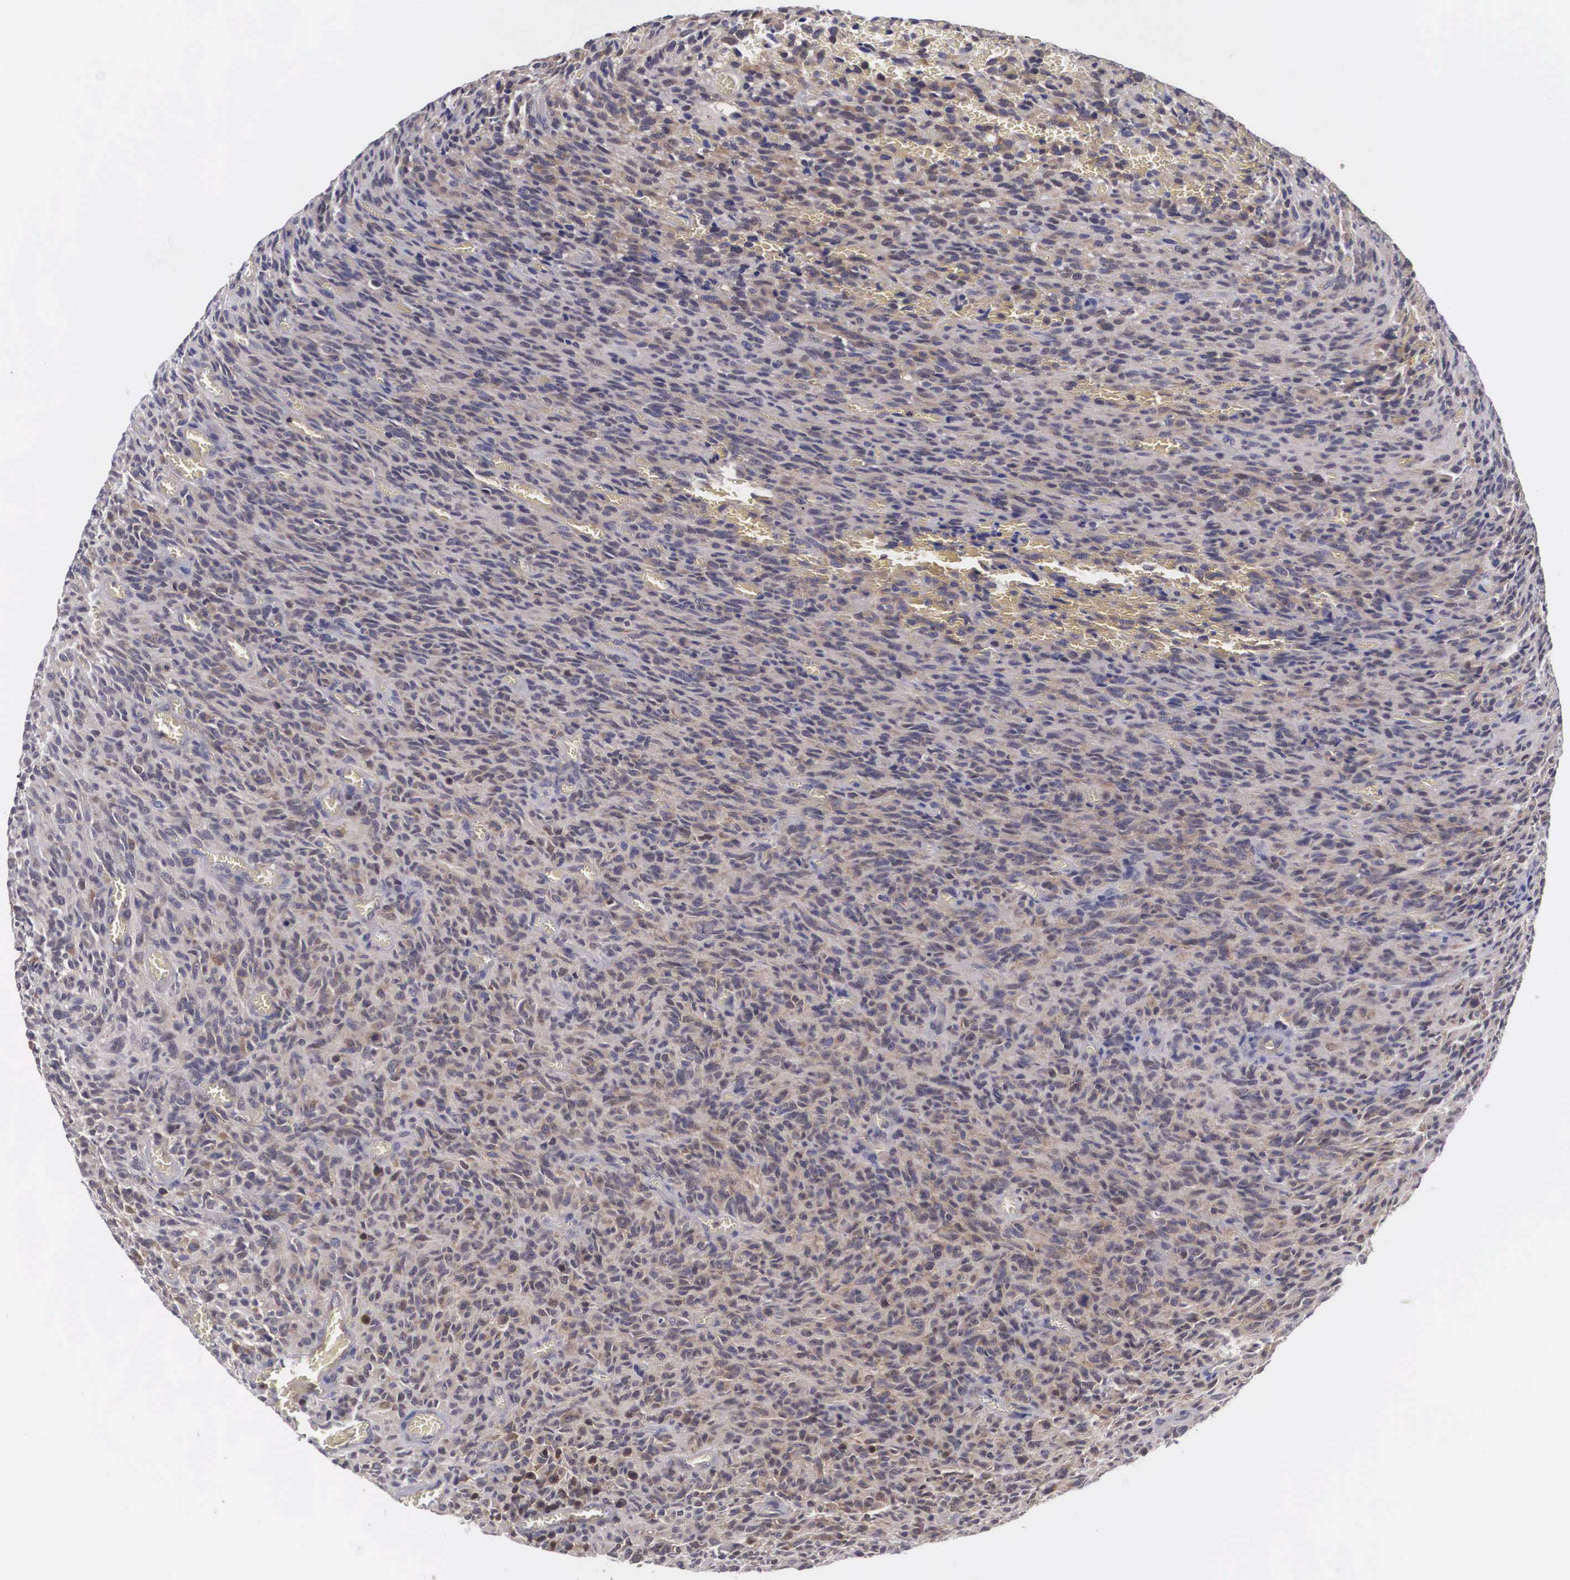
{"staining": {"intensity": "weak", "quantity": ">75%", "location": "cytoplasmic/membranous"}, "tissue": "glioma", "cell_type": "Tumor cells", "image_type": "cancer", "snomed": [{"axis": "morphology", "description": "Glioma, malignant, High grade"}, {"axis": "topography", "description": "Brain"}], "caption": "Glioma was stained to show a protein in brown. There is low levels of weak cytoplasmic/membranous staining in approximately >75% of tumor cells.", "gene": "ADSL", "patient": {"sex": "male", "age": 56}}